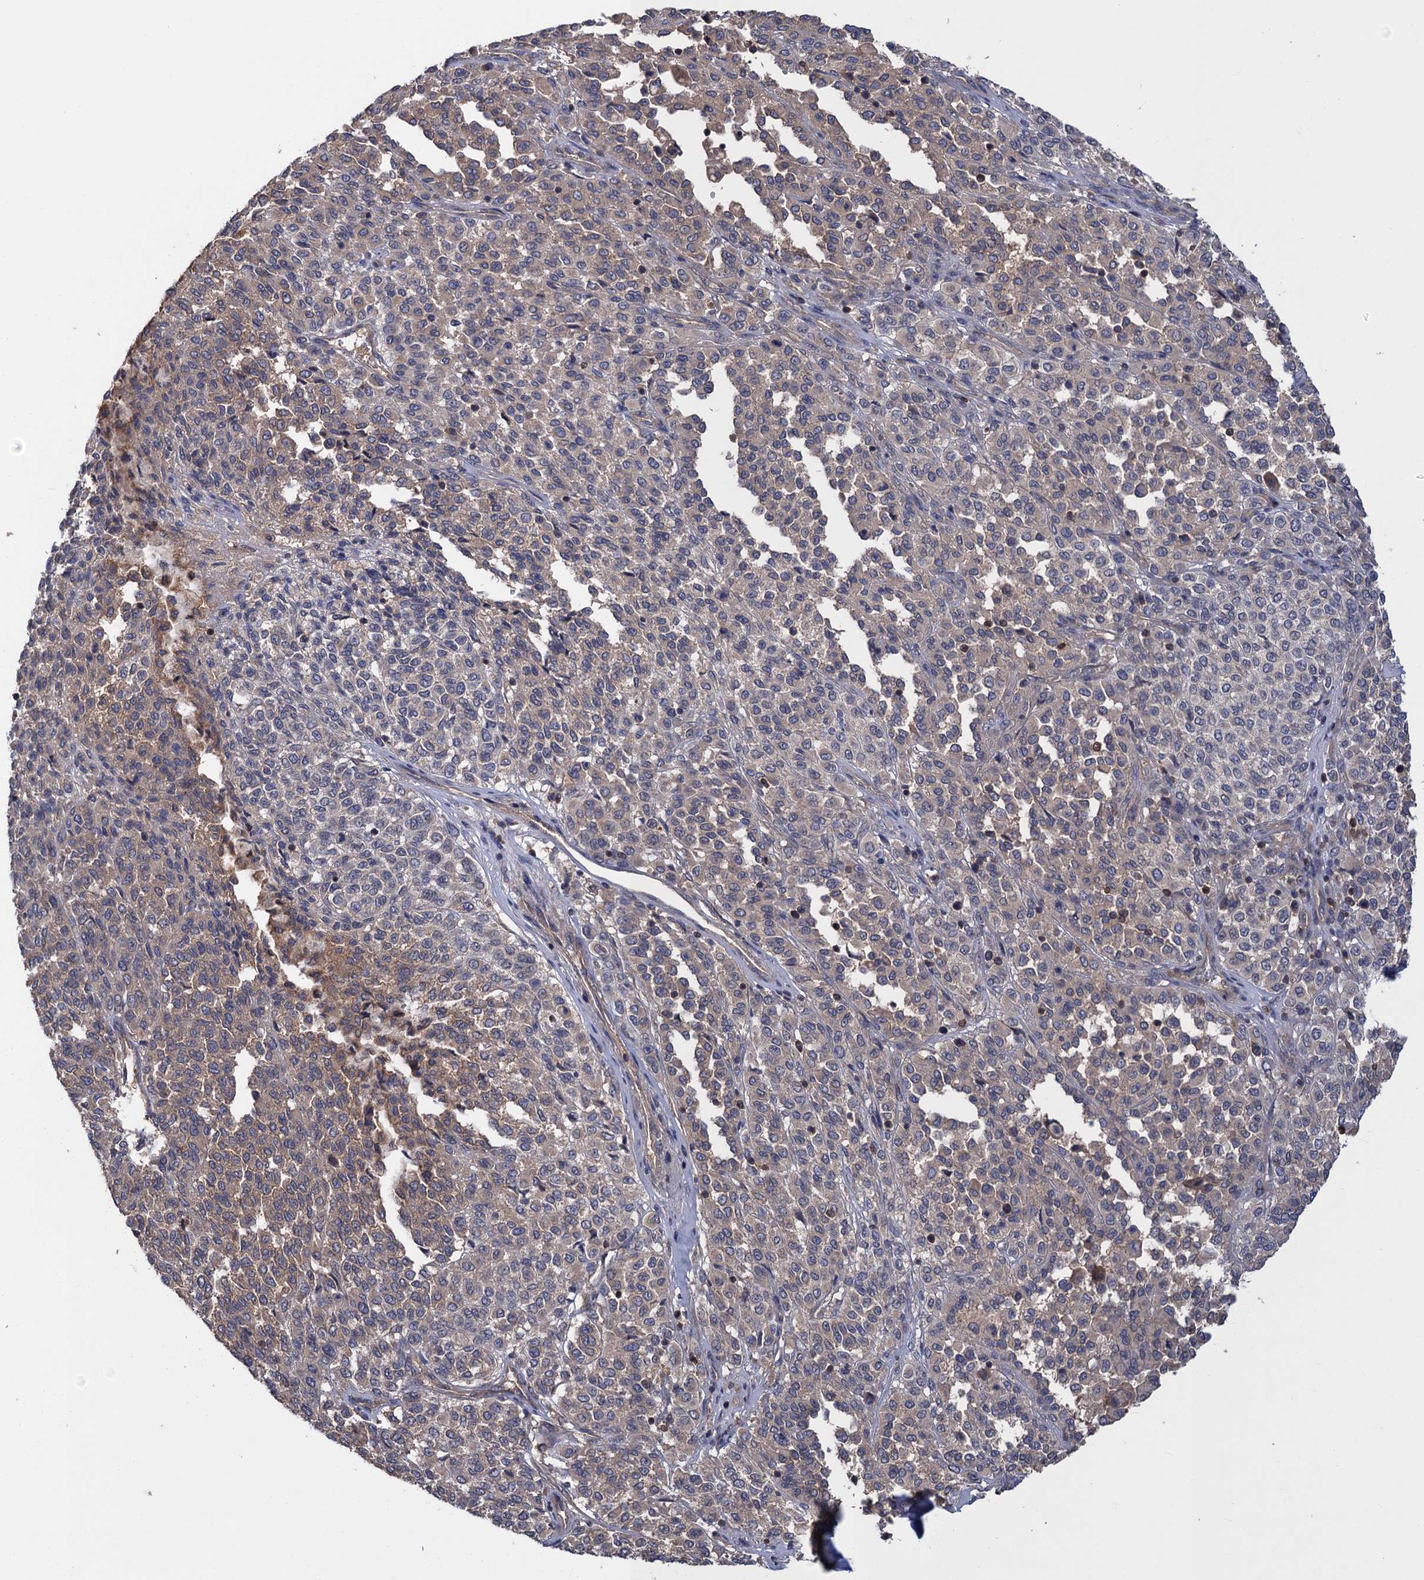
{"staining": {"intensity": "negative", "quantity": "none", "location": "none"}, "tissue": "melanoma", "cell_type": "Tumor cells", "image_type": "cancer", "snomed": [{"axis": "morphology", "description": "Malignant melanoma, Metastatic site"}, {"axis": "topography", "description": "Pancreas"}], "caption": "Histopathology image shows no protein positivity in tumor cells of melanoma tissue.", "gene": "DGKA", "patient": {"sex": "female", "age": 30}}